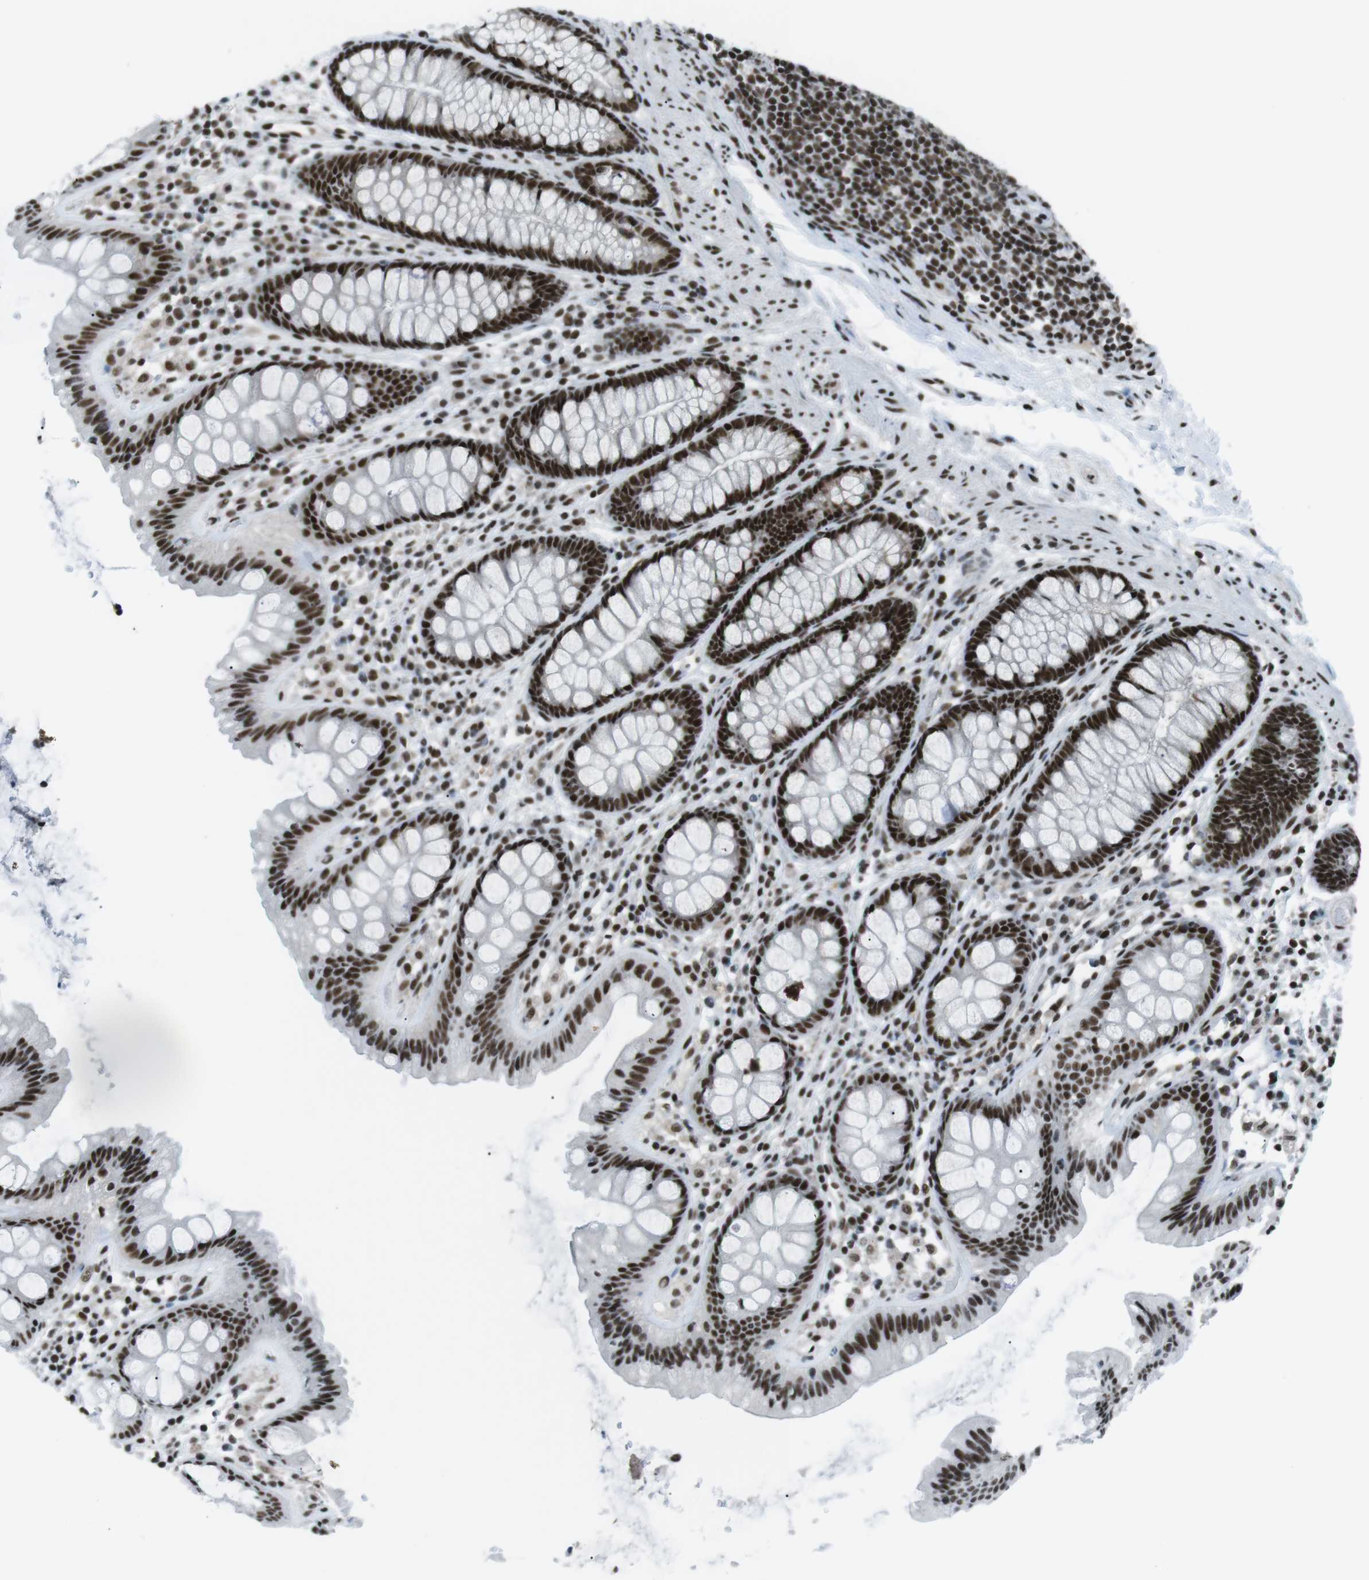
{"staining": {"intensity": "moderate", "quantity": ">75%", "location": "nuclear"}, "tissue": "colon", "cell_type": "Endothelial cells", "image_type": "normal", "snomed": [{"axis": "morphology", "description": "Normal tissue, NOS"}, {"axis": "topography", "description": "Colon"}], "caption": "Immunohistochemical staining of benign human colon reveals >75% levels of moderate nuclear protein staining in about >75% of endothelial cells.", "gene": "TAF1", "patient": {"sex": "female", "age": 56}}